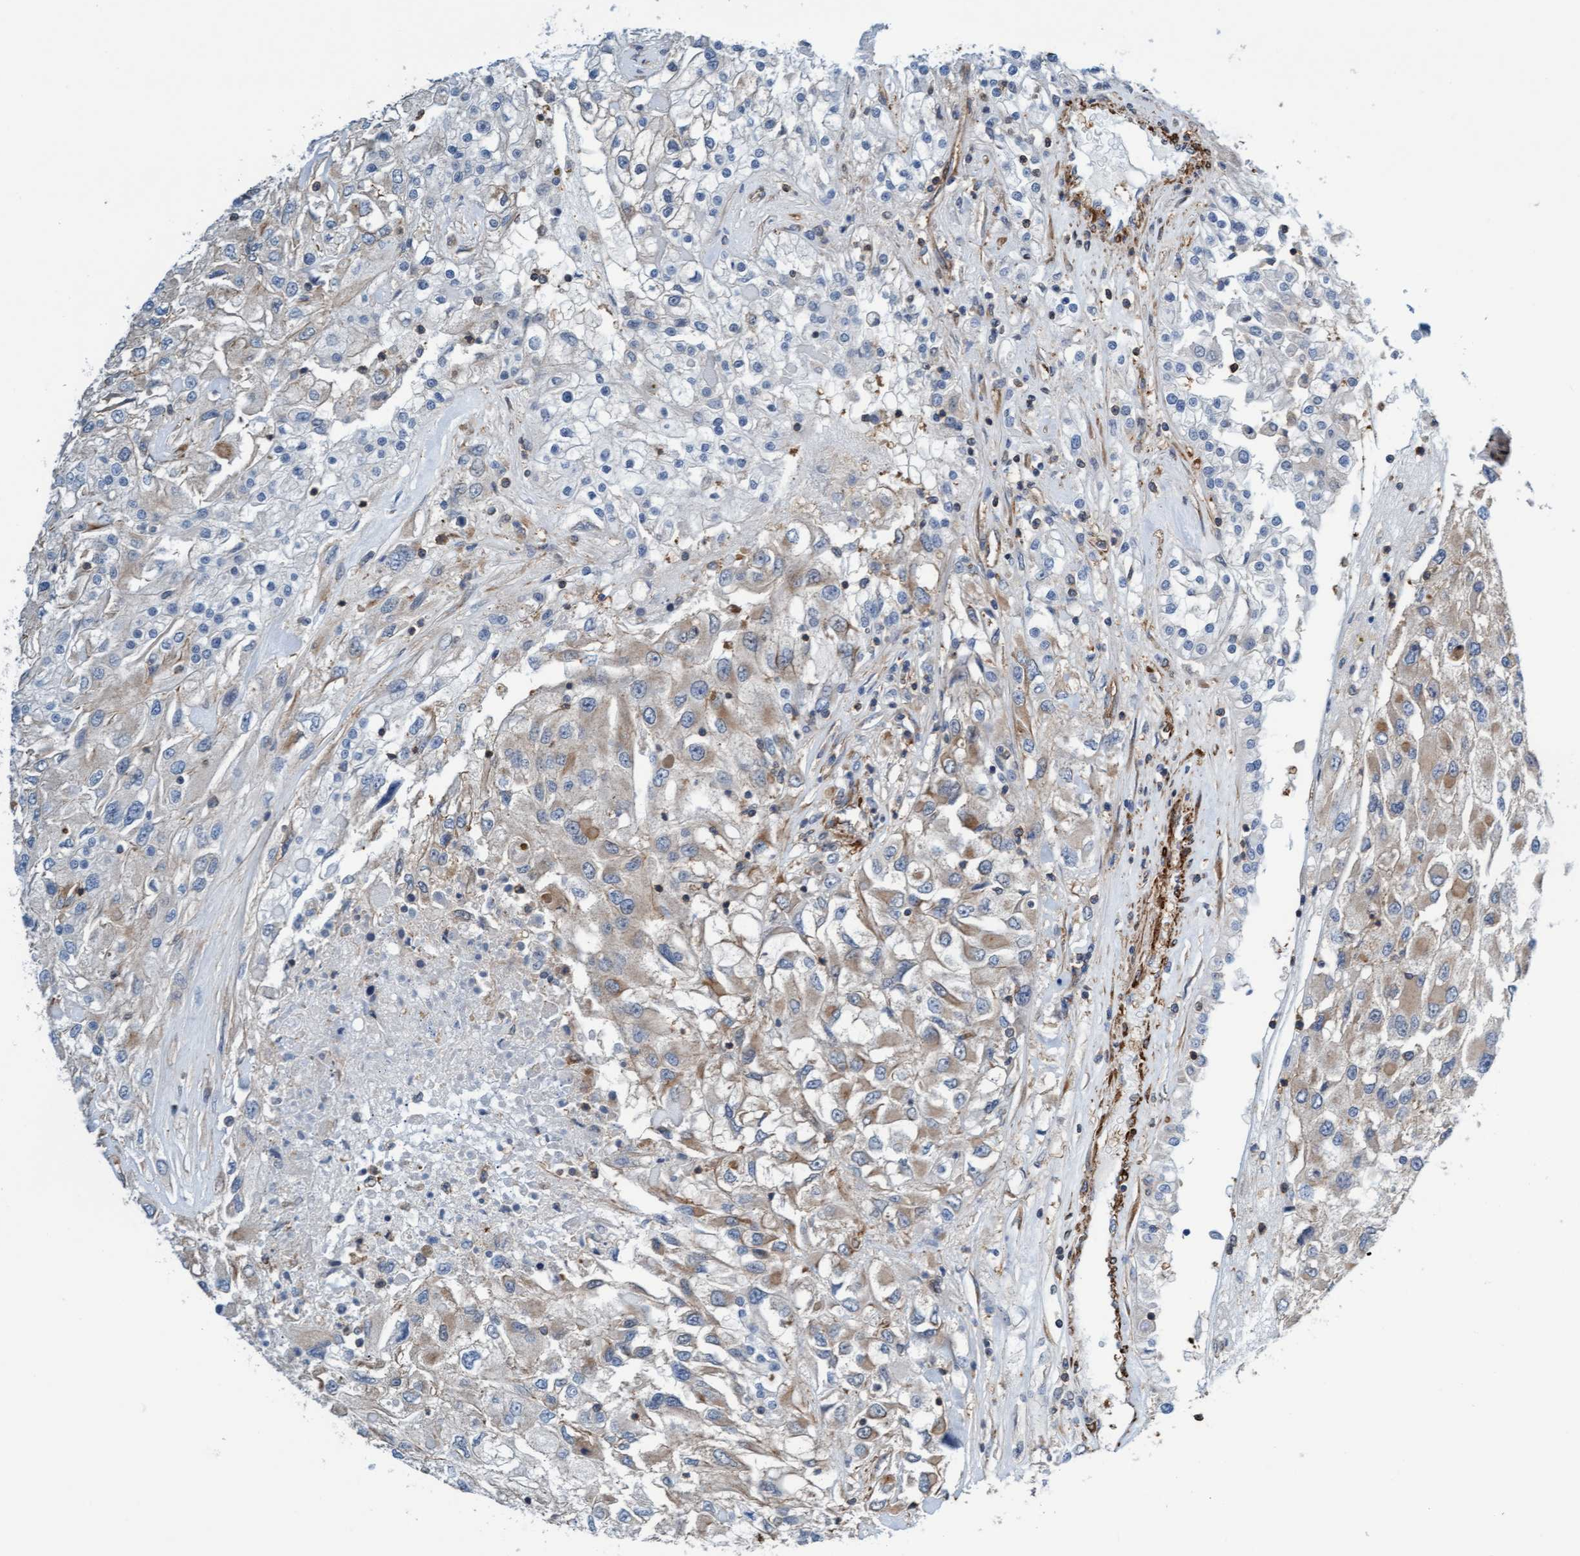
{"staining": {"intensity": "weak", "quantity": "<25%", "location": "cytoplasmic/membranous"}, "tissue": "renal cancer", "cell_type": "Tumor cells", "image_type": "cancer", "snomed": [{"axis": "morphology", "description": "Adenocarcinoma, NOS"}, {"axis": "topography", "description": "Kidney"}], "caption": "High magnification brightfield microscopy of renal adenocarcinoma stained with DAB (brown) and counterstained with hematoxylin (blue): tumor cells show no significant staining.", "gene": "FMNL3", "patient": {"sex": "female", "age": 52}}